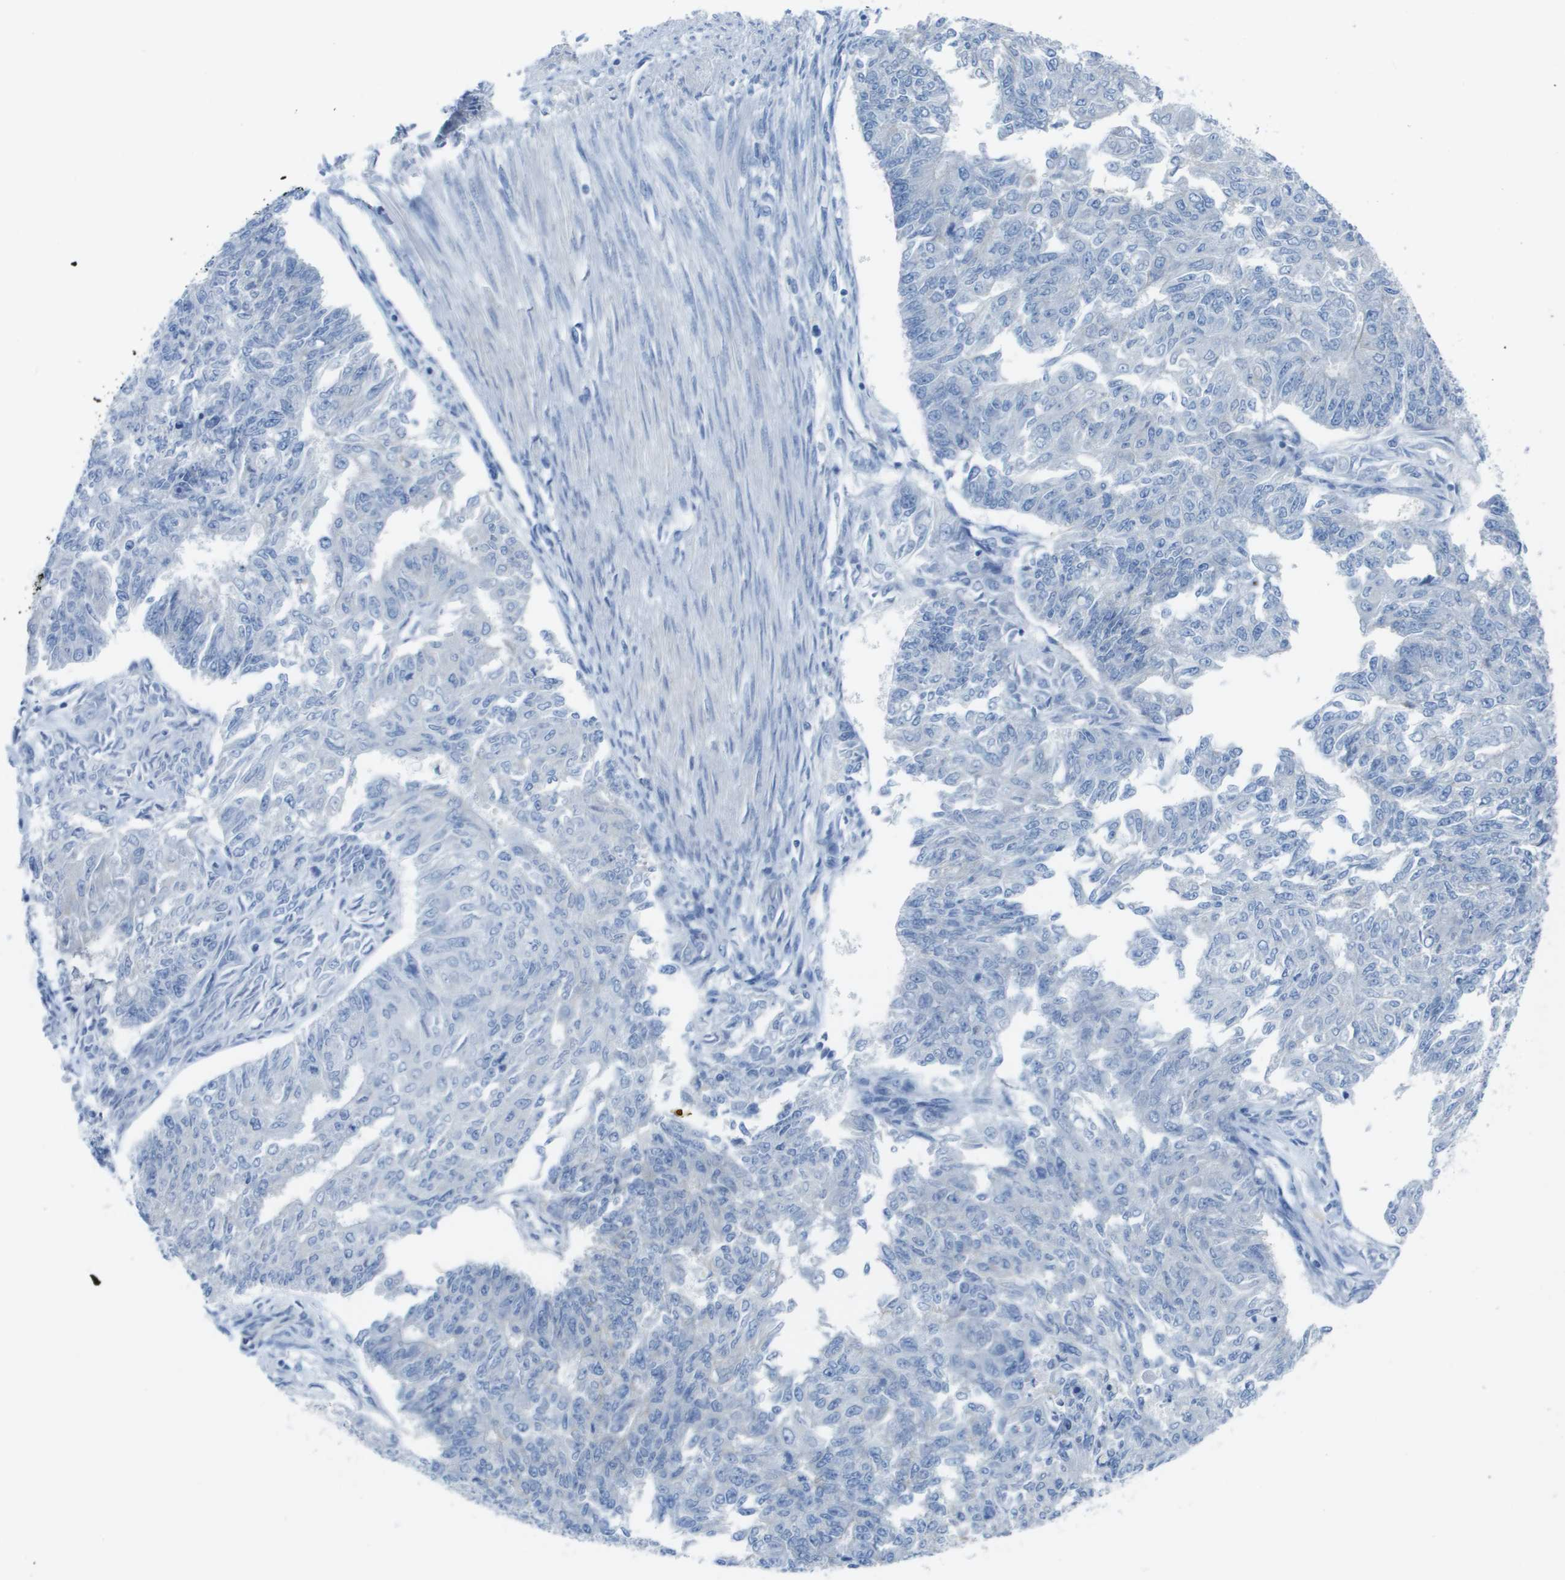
{"staining": {"intensity": "negative", "quantity": "none", "location": "none"}, "tissue": "endometrial cancer", "cell_type": "Tumor cells", "image_type": "cancer", "snomed": [{"axis": "morphology", "description": "Adenocarcinoma, NOS"}, {"axis": "topography", "description": "Endometrium"}], "caption": "This is a histopathology image of immunohistochemistry (IHC) staining of endometrial cancer (adenocarcinoma), which shows no expression in tumor cells.", "gene": "CD46", "patient": {"sex": "female", "age": 32}}